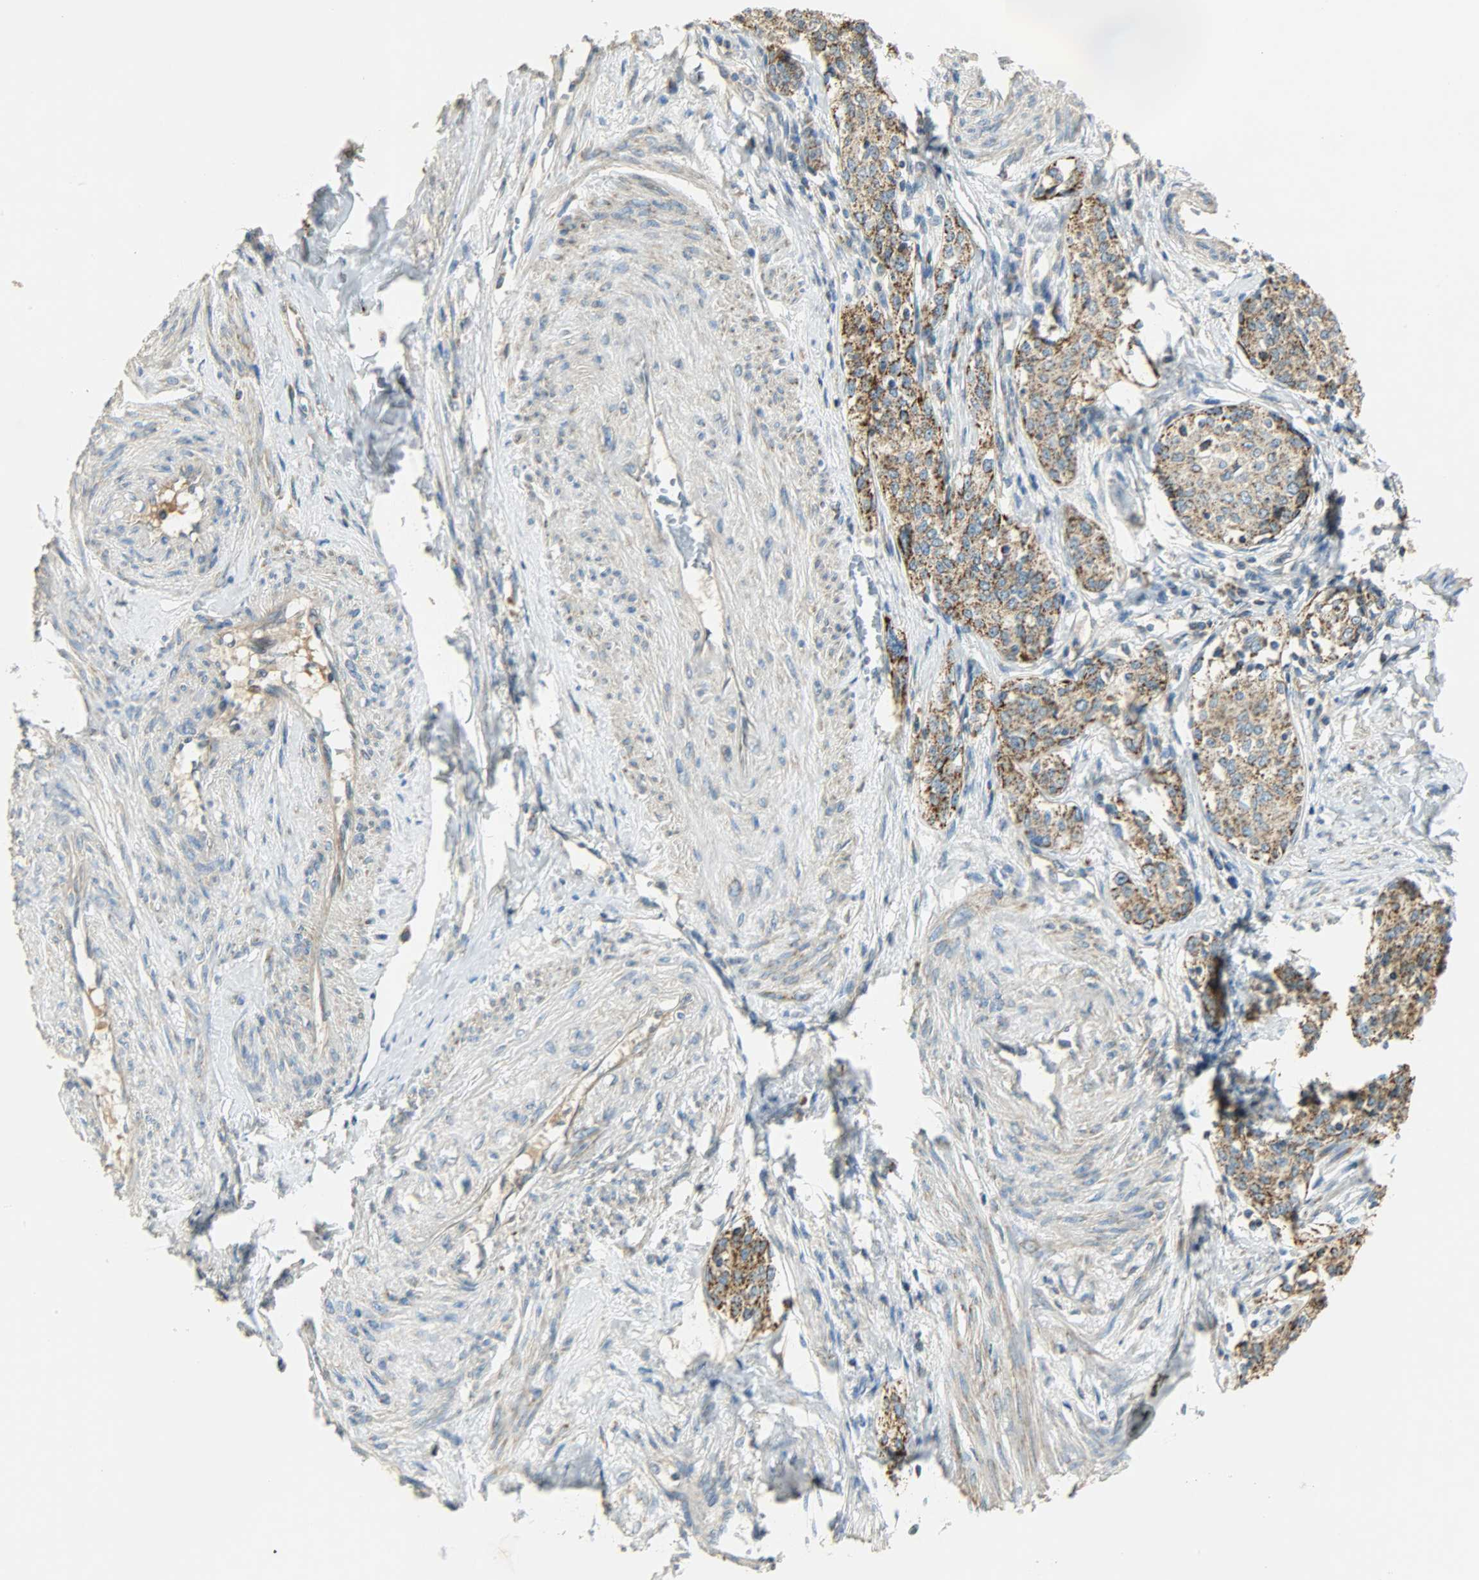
{"staining": {"intensity": "strong", "quantity": ">75%", "location": "cytoplasmic/membranous"}, "tissue": "cervical cancer", "cell_type": "Tumor cells", "image_type": "cancer", "snomed": [{"axis": "morphology", "description": "Squamous cell carcinoma, NOS"}, {"axis": "morphology", "description": "Adenocarcinoma, NOS"}, {"axis": "topography", "description": "Cervix"}], "caption": "The image demonstrates immunohistochemical staining of cervical cancer. There is strong cytoplasmic/membranous staining is identified in approximately >75% of tumor cells.", "gene": "NNT", "patient": {"sex": "female", "age": 52}}